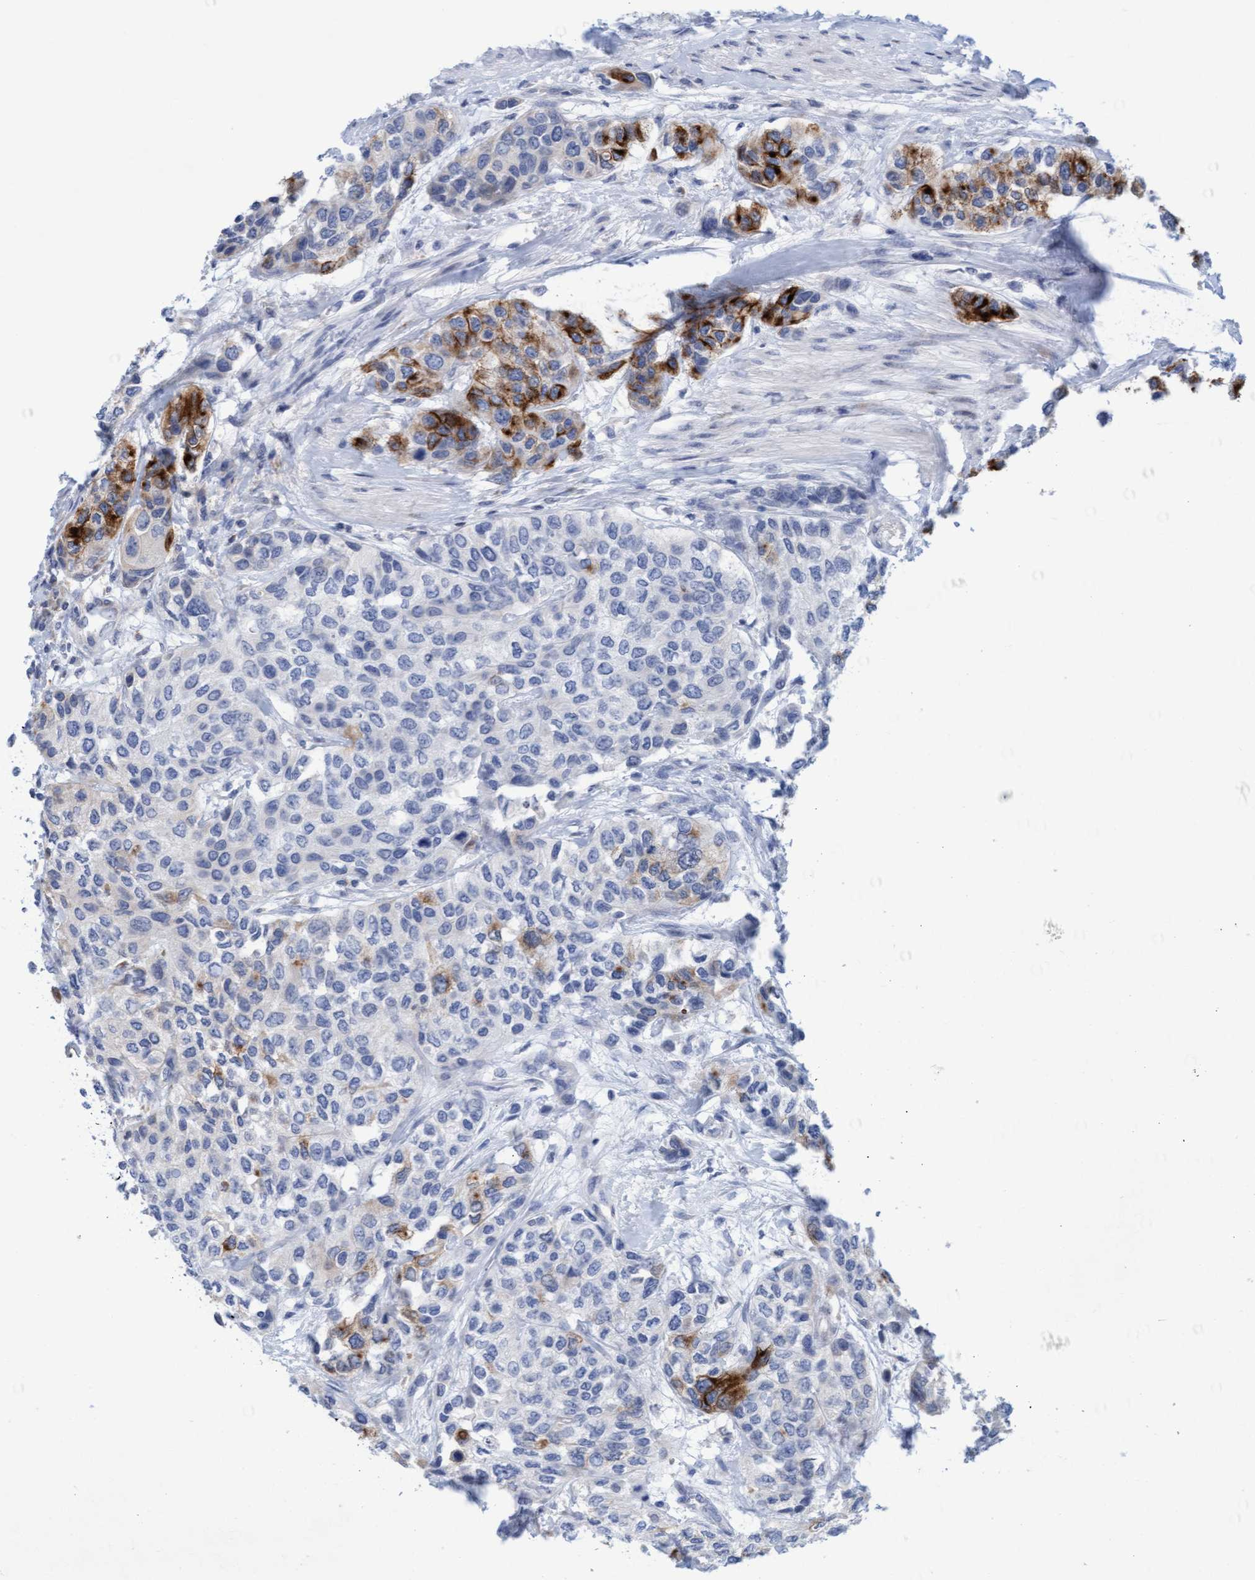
{"staining": {"intensity": "moderate", "quantity": "25%-75%", "location": "cytoplasmic/membranous"}, "tissue": "urothelial cancer", "cell_type": "Tumor cells", "image_type": "cancer", "snomed": [{"axis": "morphology", "description": "Urothelial carcinoma, High grade"}, {"axis": "topography", "description": "Urinary bladder"}], "caption": "Protein expression analysis of human high-grade urothelial carcinoma reveals moderate cytoplasmic/membranous expression in about 25%-75% of tumor cells.", "gene": "SLC28A3", "patient": {"sex": "female", "age": 56}}